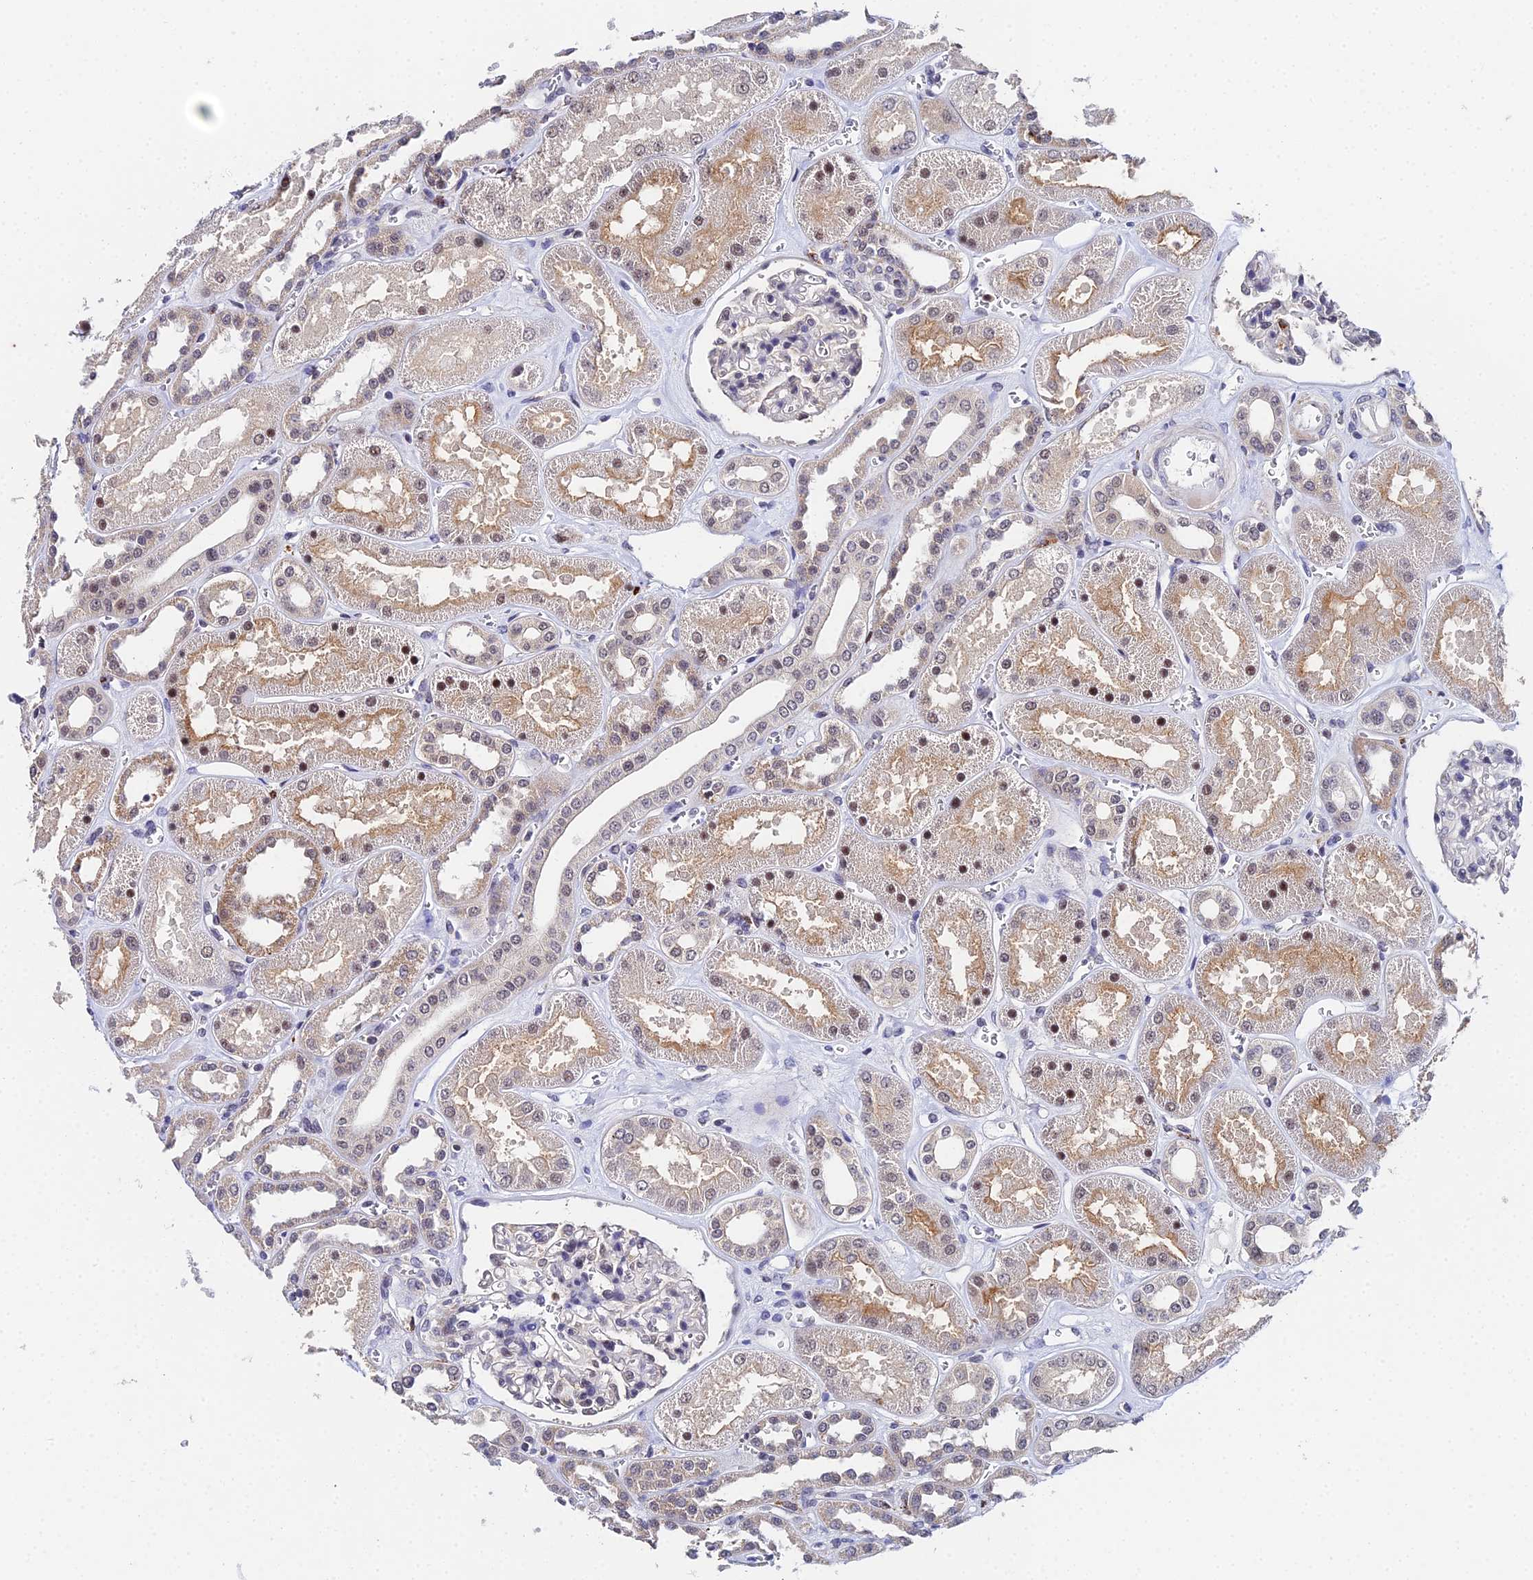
{"staining": {"intensity": "strong", "quantity": "25%-75%", "location": "nuclear"}, "tissue": "kidney", "cell_type": "Cells in glomeruli", "image_type": "normal", "snomed": [{"axis": "morphology", "description": "Normal tissue, NOS"}, {"axis": "morphology", "description": "Adenocarcinoma, NOS"}, {"axis": "topography", "description": "Kidney"}], "caption": "Immunohistochemical staining of unremarkable kidney shows high levels of strong nuclear expression in approximately 25%-75% of cells in glomeruli.", "gene": "MAGOHB", "patient": {"sex": "female", "age": 68}}